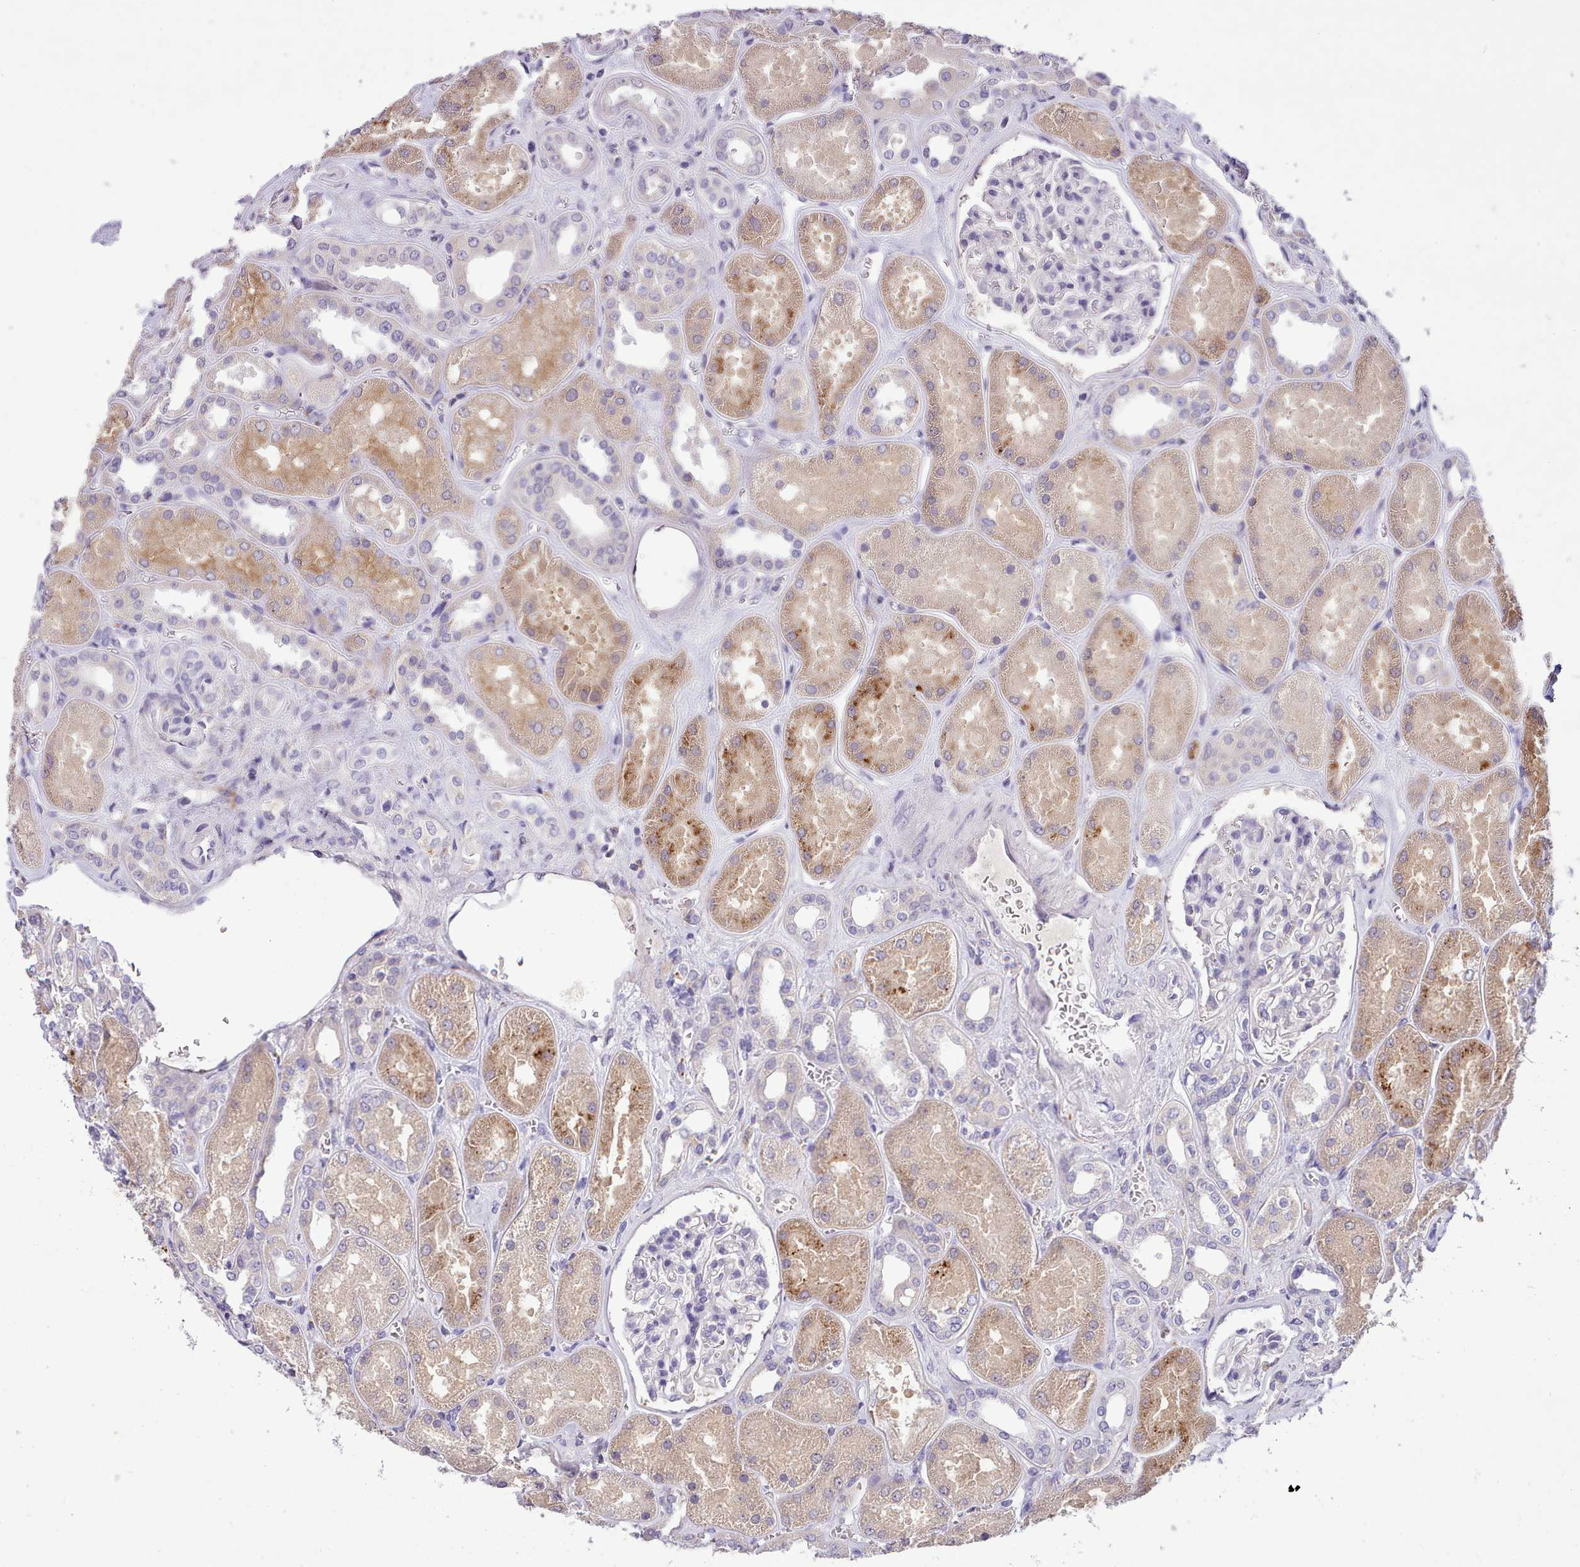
{"staining": {"intensity": "negative", "quantity": "none", "location": "none"}, "tissue": "kidney", "cell_type": "Cells in glomeruli", "image_type": "normal", "snomed": [{"axis": "morphology", "description": "Normal tissue, NOS"}, {"axis": "morphology", "description": "Adenocarcinoma, NOS"}, {"axis": "topography", "description": "Kidney"}], "caption": "High power microscopy histopathology image of an IHC micrograph of benign kidney, revealing no significant staining in cells in glomeruli.", "gene": "FAM83E", "patient": {"sex": "female", "age": 68}}